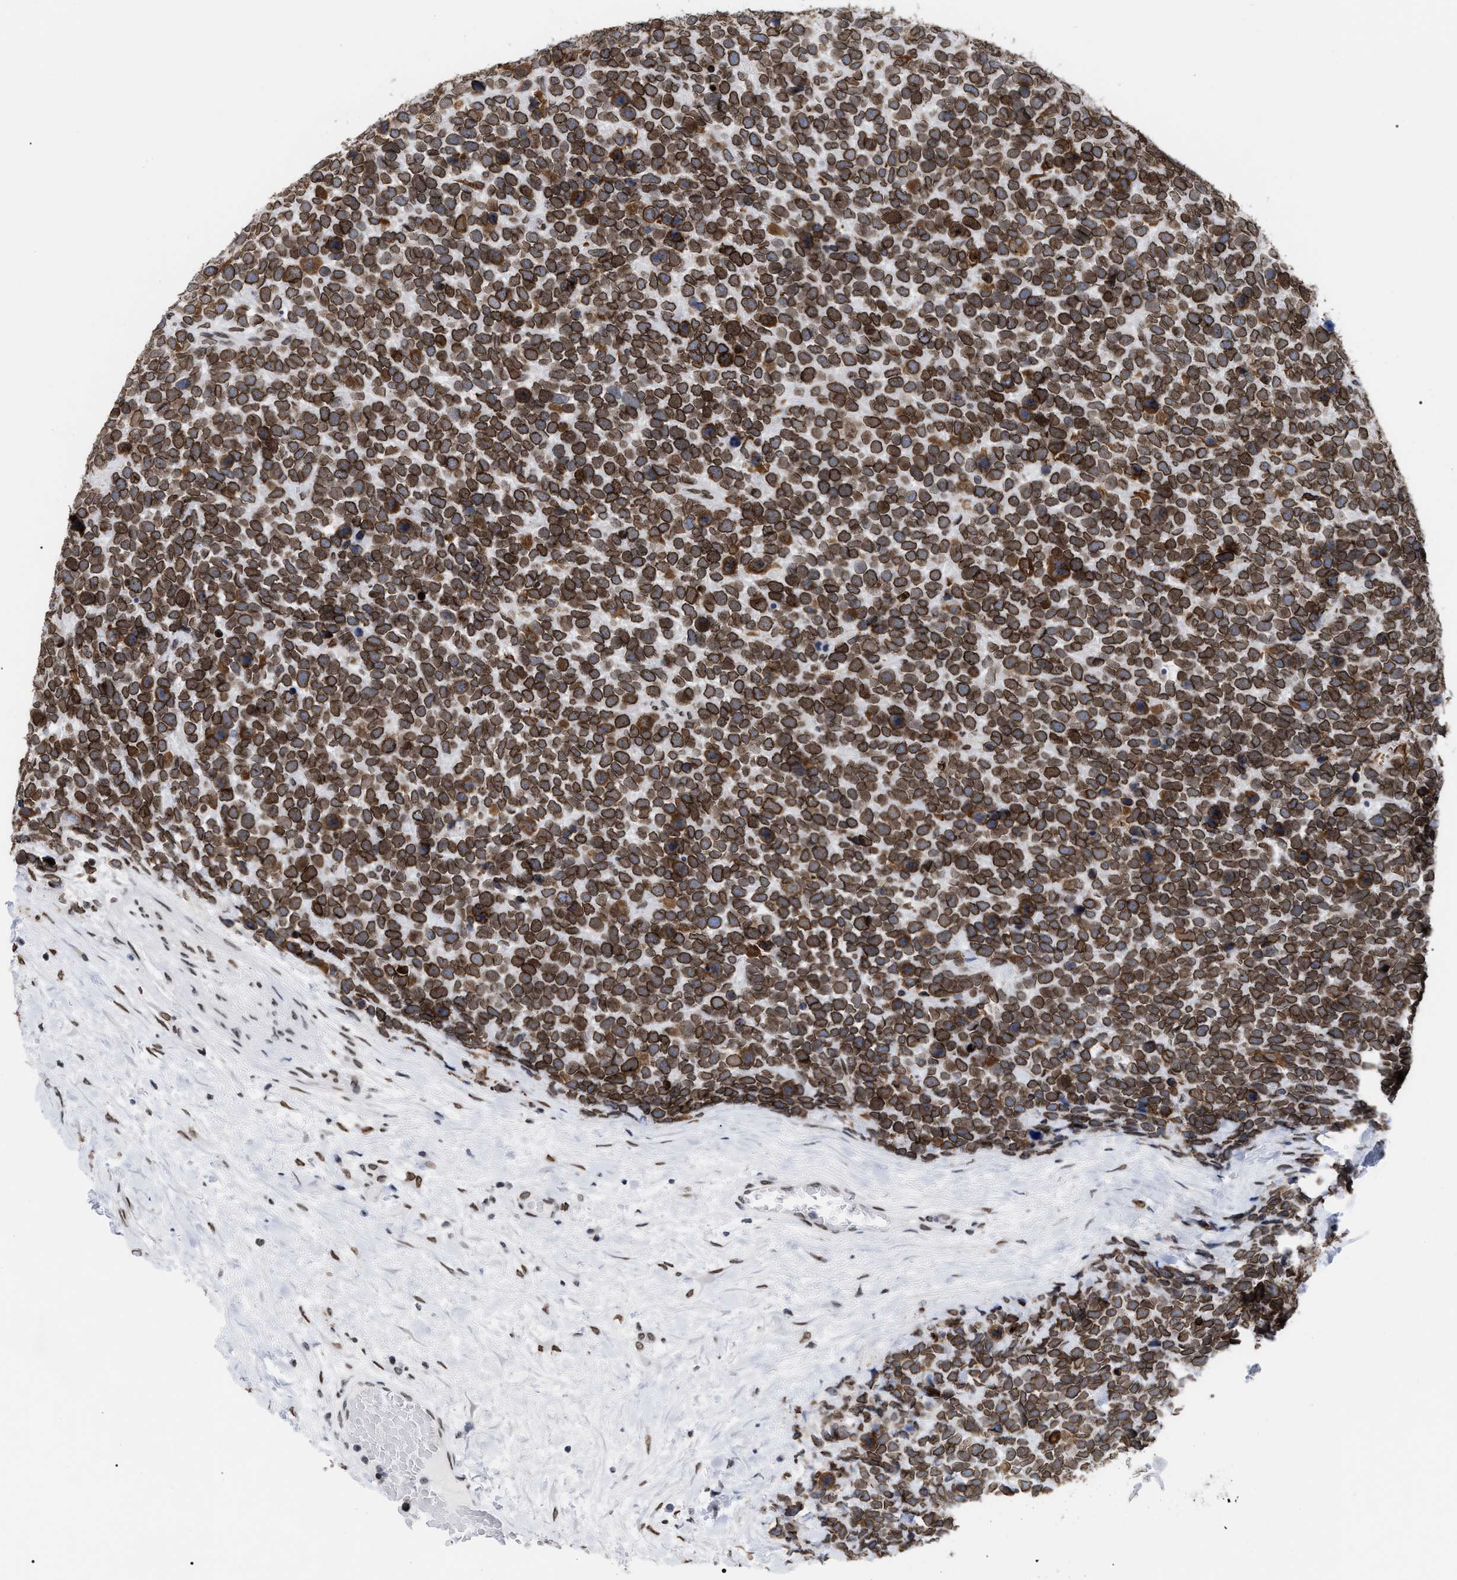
{"staining": {"intensity": "strong", "quantity": ">75%", "location": "cytoplasmic/membranous,nuclear"}, "tissue": "urothelial cancer", "cell_type": "Tumor cells", "image_type": "cancer", "snomed": [{"axis": "morphology", "description": "Urothelial carcinoma, High grade"}, {"axis": "topography", "description": "Urinary bladder"}], "caption": "There is high levels of strong cytoplasmic/membranous and nuclear positivity in tumor cells of urothelial cancer, as demonstrated by immunohistochemical staining (brown color).", "gene": "TPR", "patient": {"sex": "female", "age": 82}}